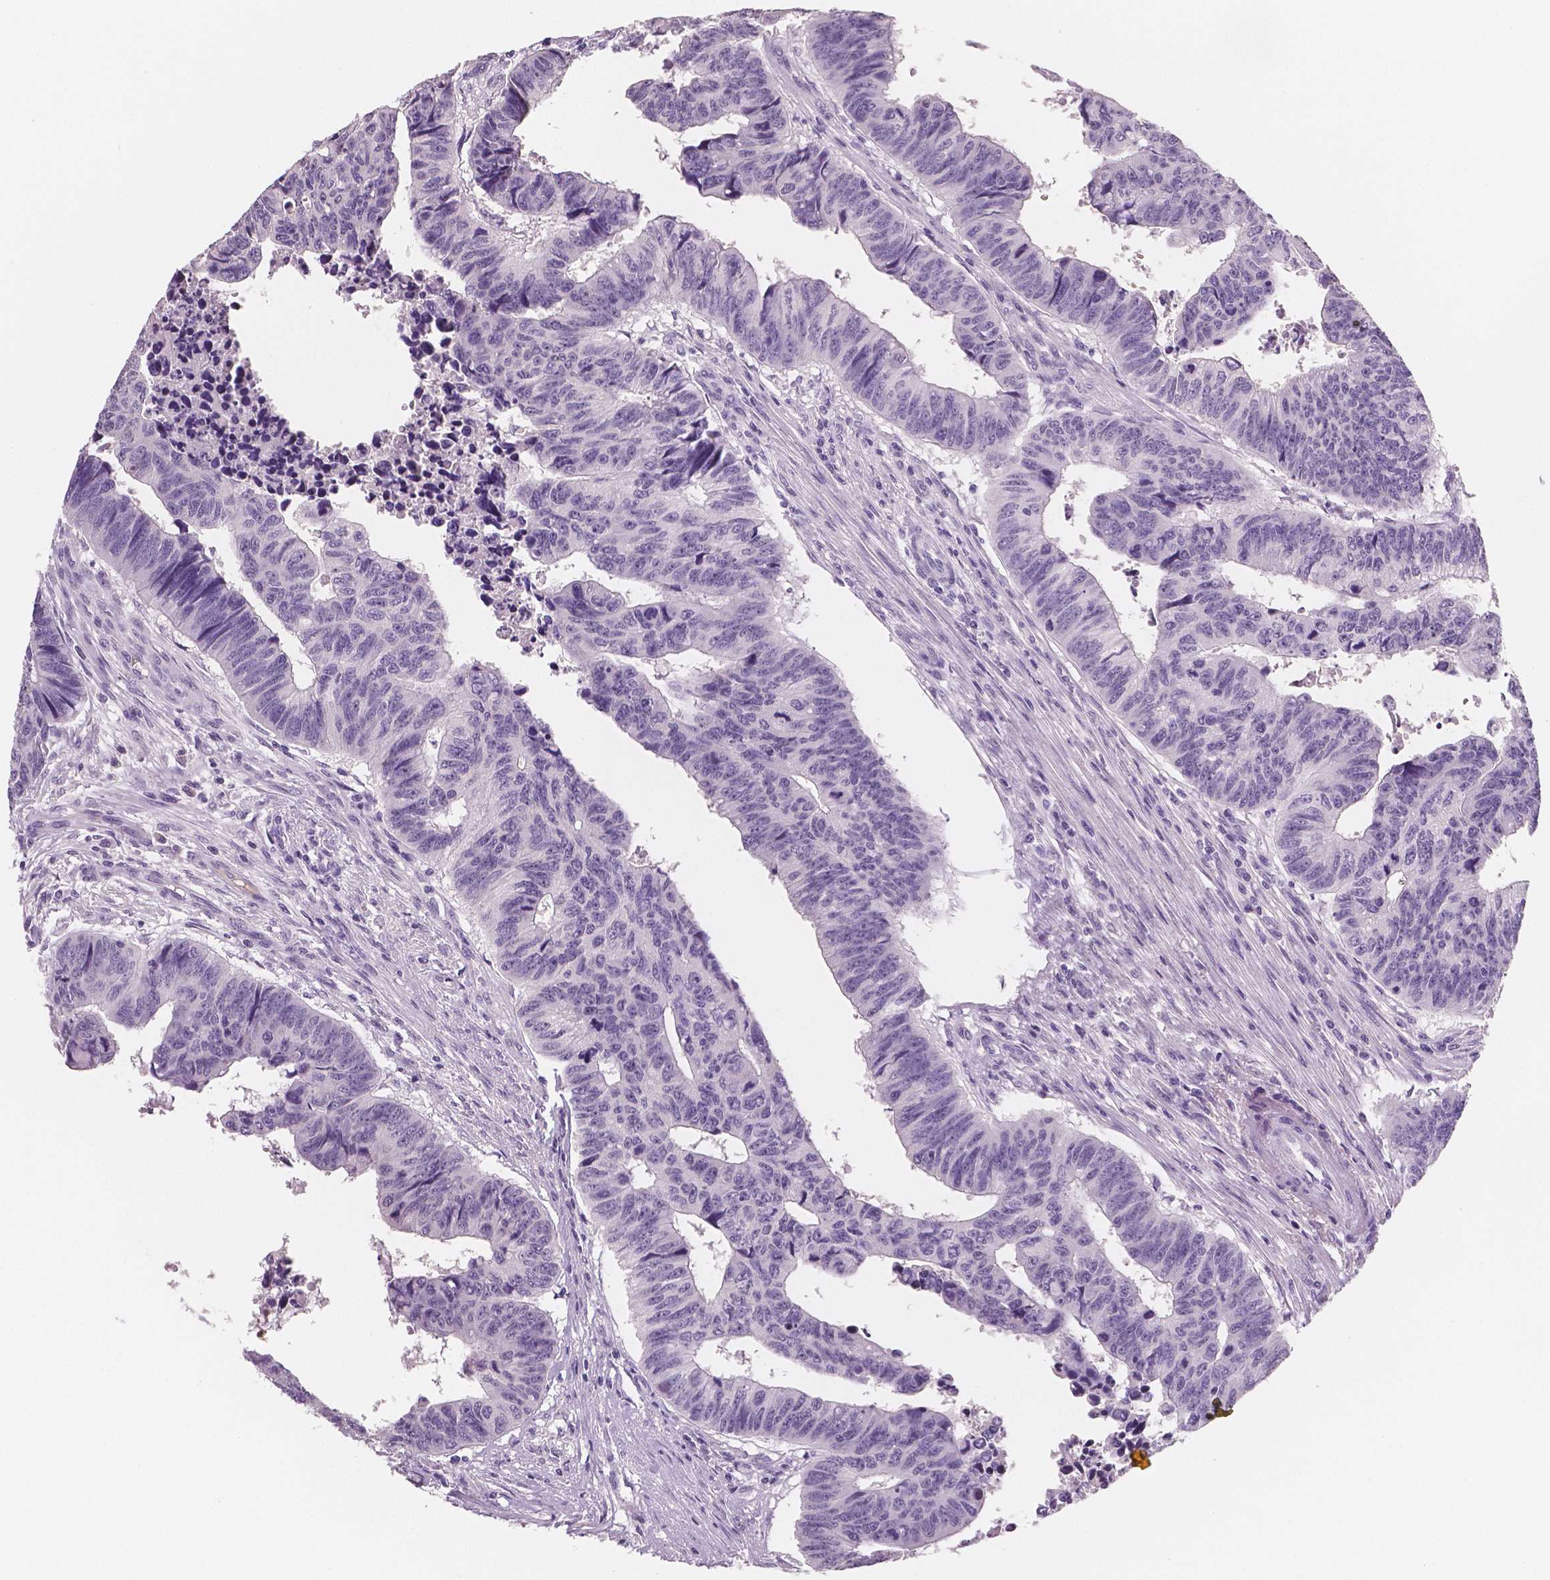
{"staining": {"intensity": "negative", "quantity": "none", "location": "none"}, "tissue": "colorectal cancer", "cell_type": "Tumor cells", "image_type": "cancer", "snomed": [{"axis": "morphology", "description": "Adenocarcinoma, NOS"}, {"axis": "topography", "description": "Rectum"}], "caption": "Adenocarcinoma (colorectal) was stained to show a protein in brown. There is no significant positivity in tumor cells.", "gene": "TSPAN7", "patient": {"sex": "female", "age": 85}}